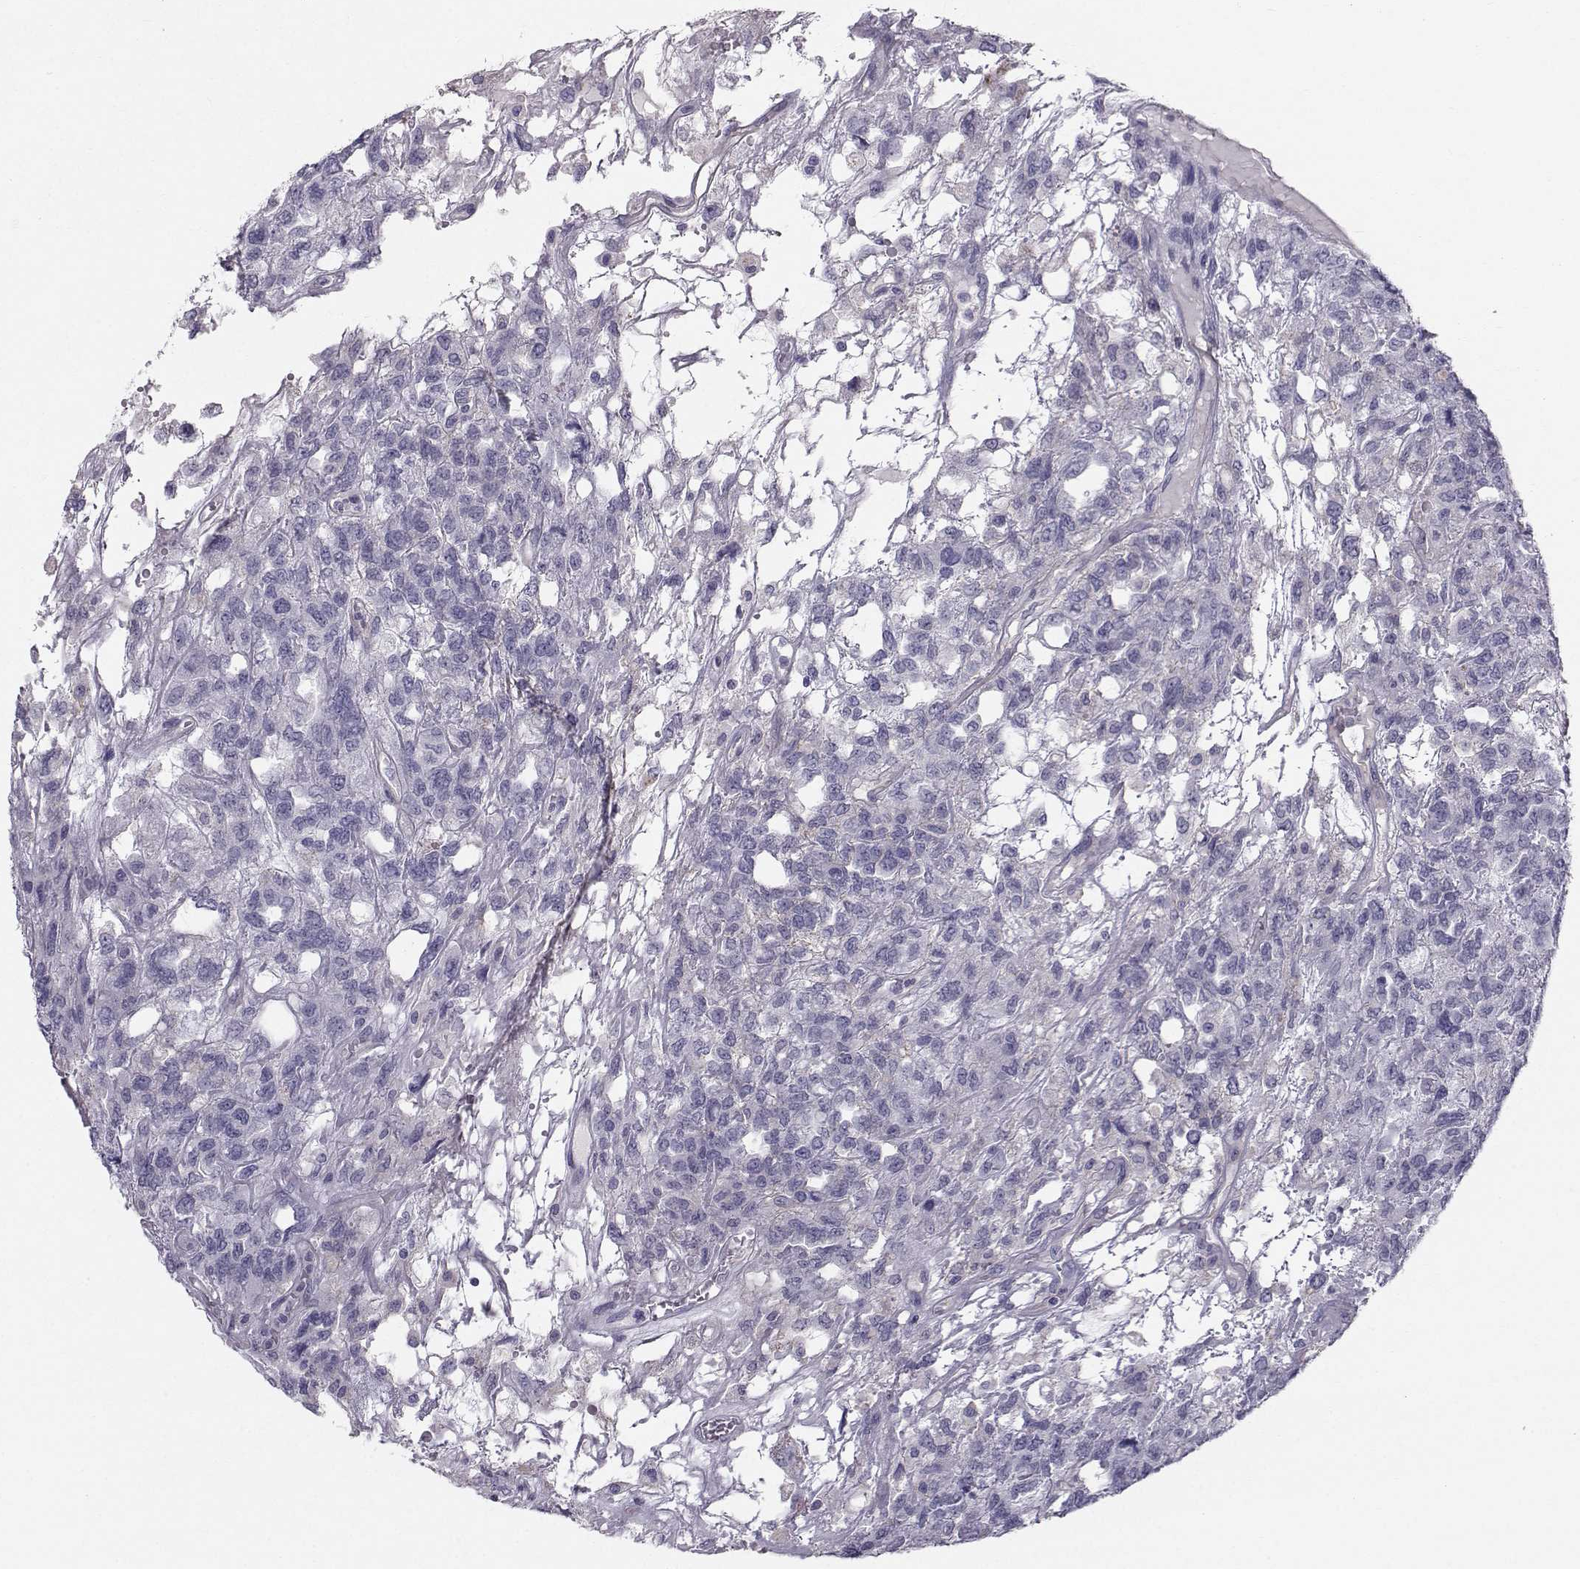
{"staining": {"intensity": "negative", "quantity": "none", "location": "none"}, "tissue": "testis cancer", "cell_type": "Tumor cells", "image_type": "cancer", "snomed": [{"axis": "morphology", "description": "Seminoma, NOS"}, {"axis": "topography", "description": "Testis"}], "caption": "The IHC micrograph has no significant positivity in tumor cells of testis seminoma tissue.", "gene": "SPDYE4", "patient": {"sex": "male", "age": 52}}